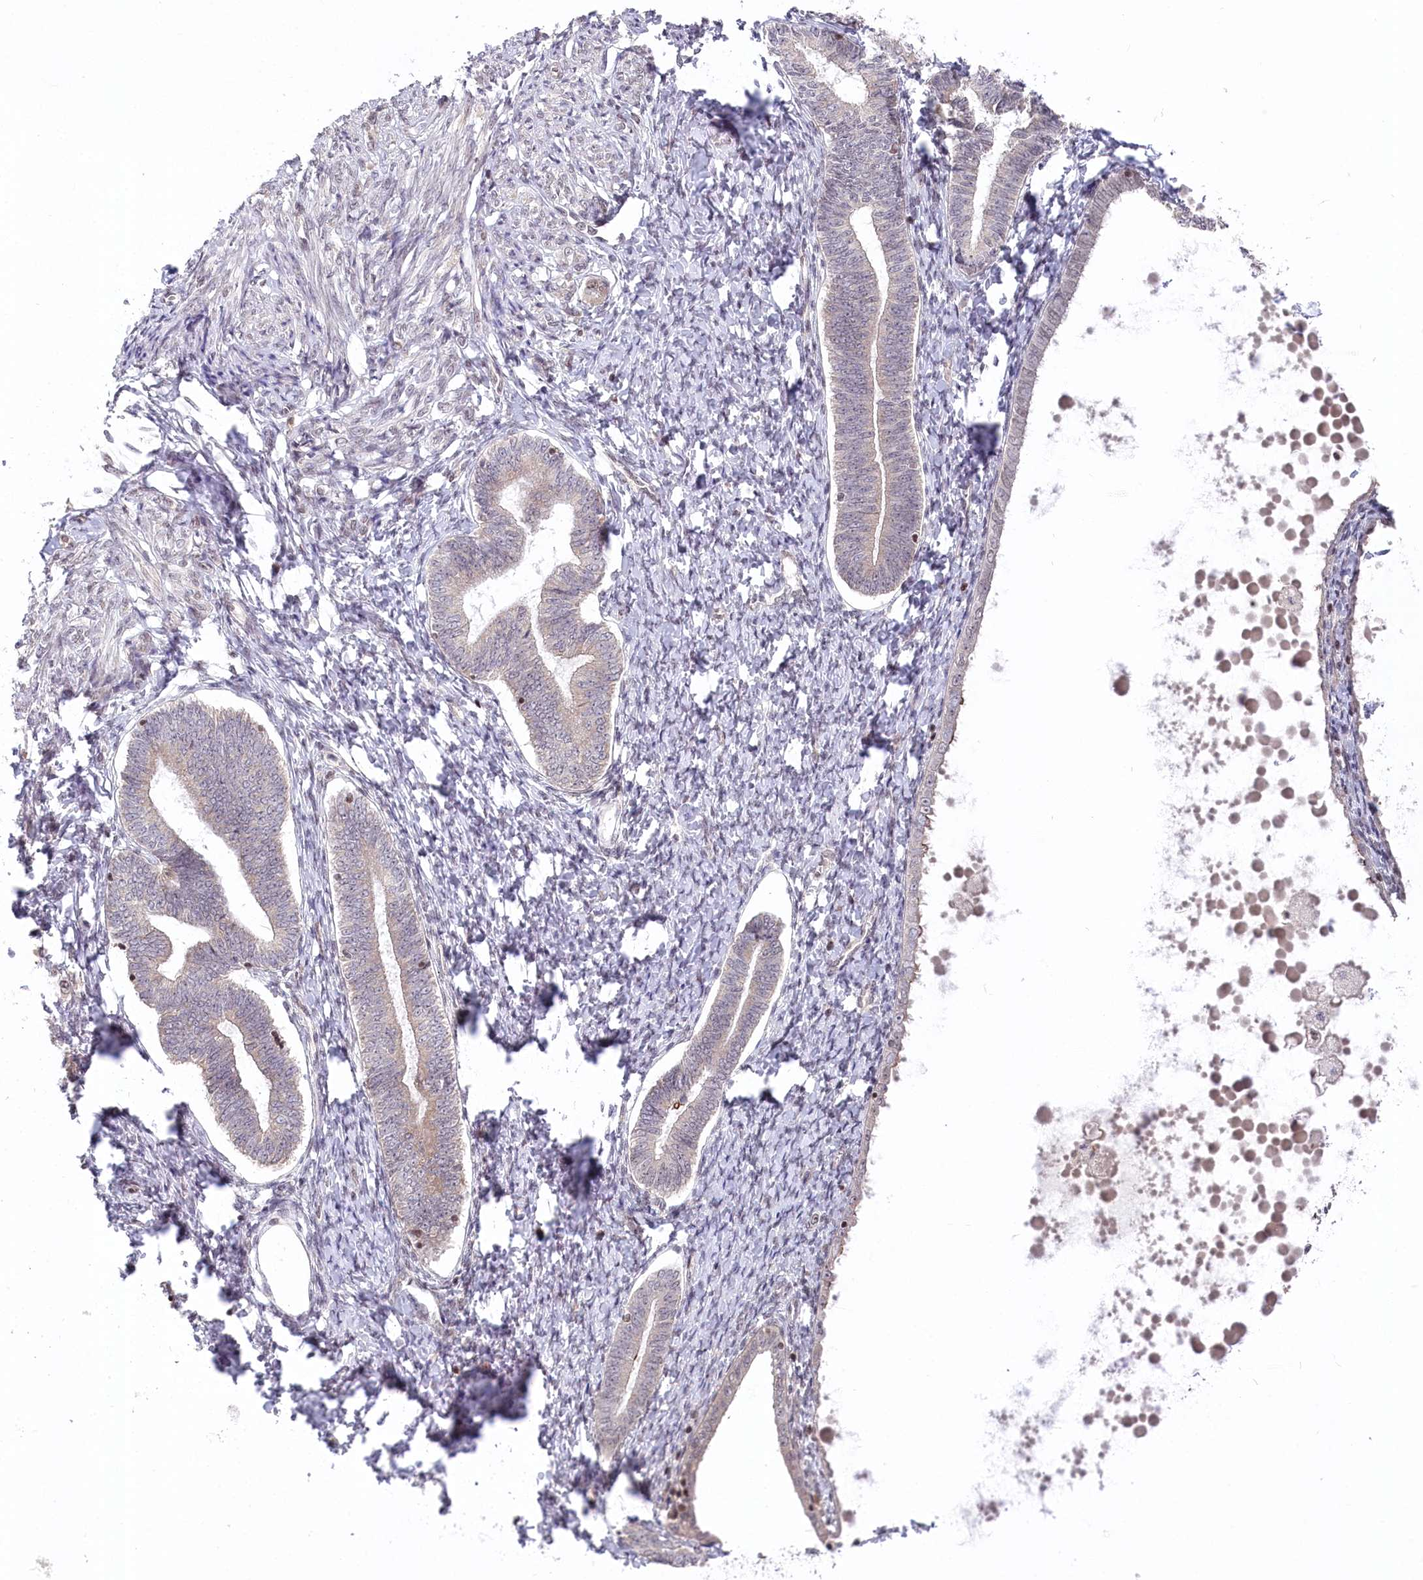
{"staining": {"intensity": "negative", "quantity": "none", "location": "none"}, "tissue": "endometrium", "cell_type": "Cells in endometrial stroma", "image_type": "normal", "snomed": [{"axis": "morphology", "description": "Normal tissue, NOS"}, {"axis": "topography", "description": "Endometrium"}], "caption": "Human endometrium stained for a protein using immunohistochemistry displays no expression in cells in endometrial stroma.", "gene": "CGGBP1", "patient": {"sex": "female", "age": 72}}